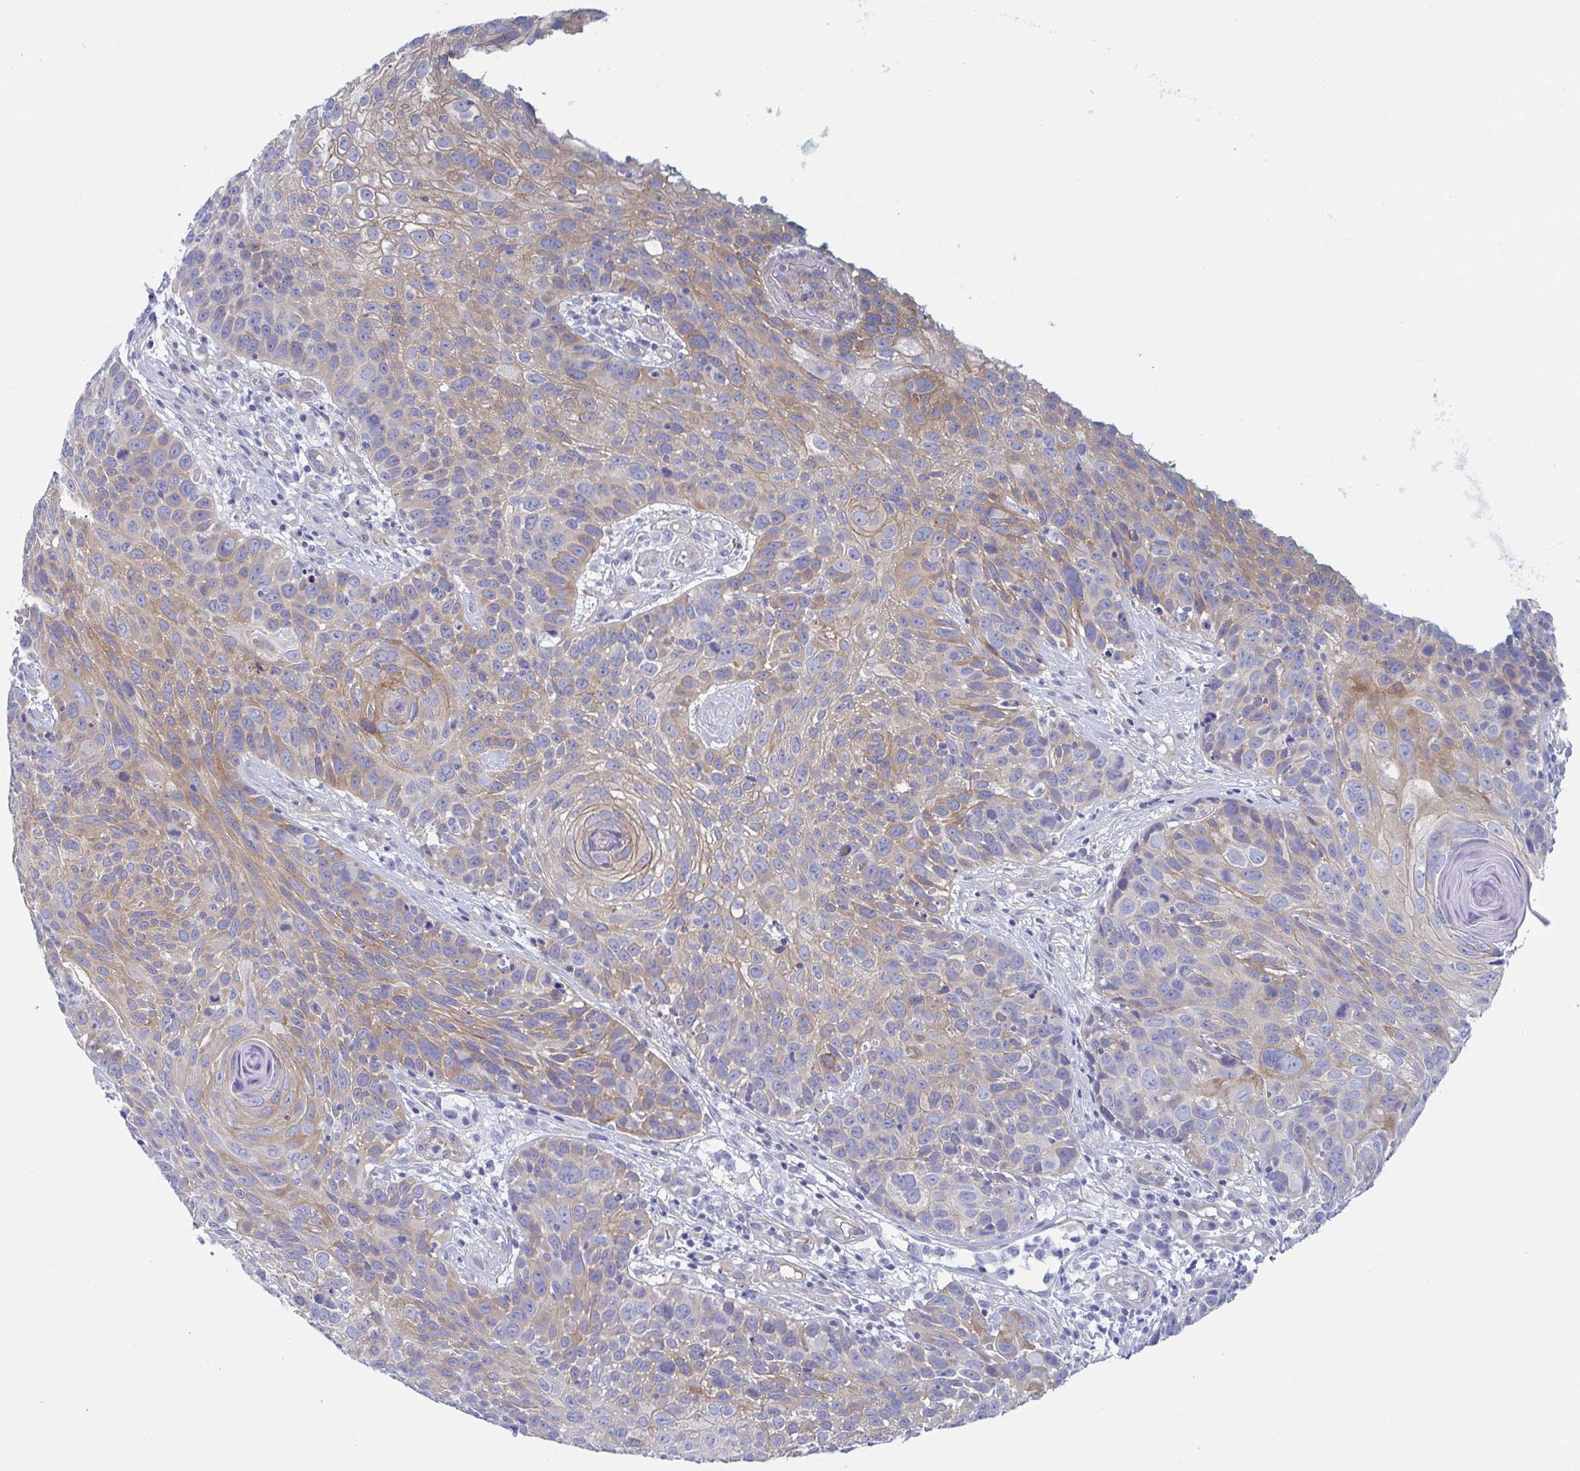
{"staining": {"intensity": "weak", "quantity": "25%-75%", "location": "cytoplasmic/membranous"}, "tissue": "skin cancer", "cell_type": "Tumor cells", "image_type": "cancer", "snomed": [{"axis": "morphology", "description": "Squamous cell carcinoma, NOS"}, {"axis": "topography", "description": "Skin"}], "caption": "Weak cytoplasmic/membranous positivity is present in about 25%-75% of tumor cells in skin squamous cell carcinoma.", "gene": "DYNC1I1", "patient": {"sex": "male", "age": 92}}